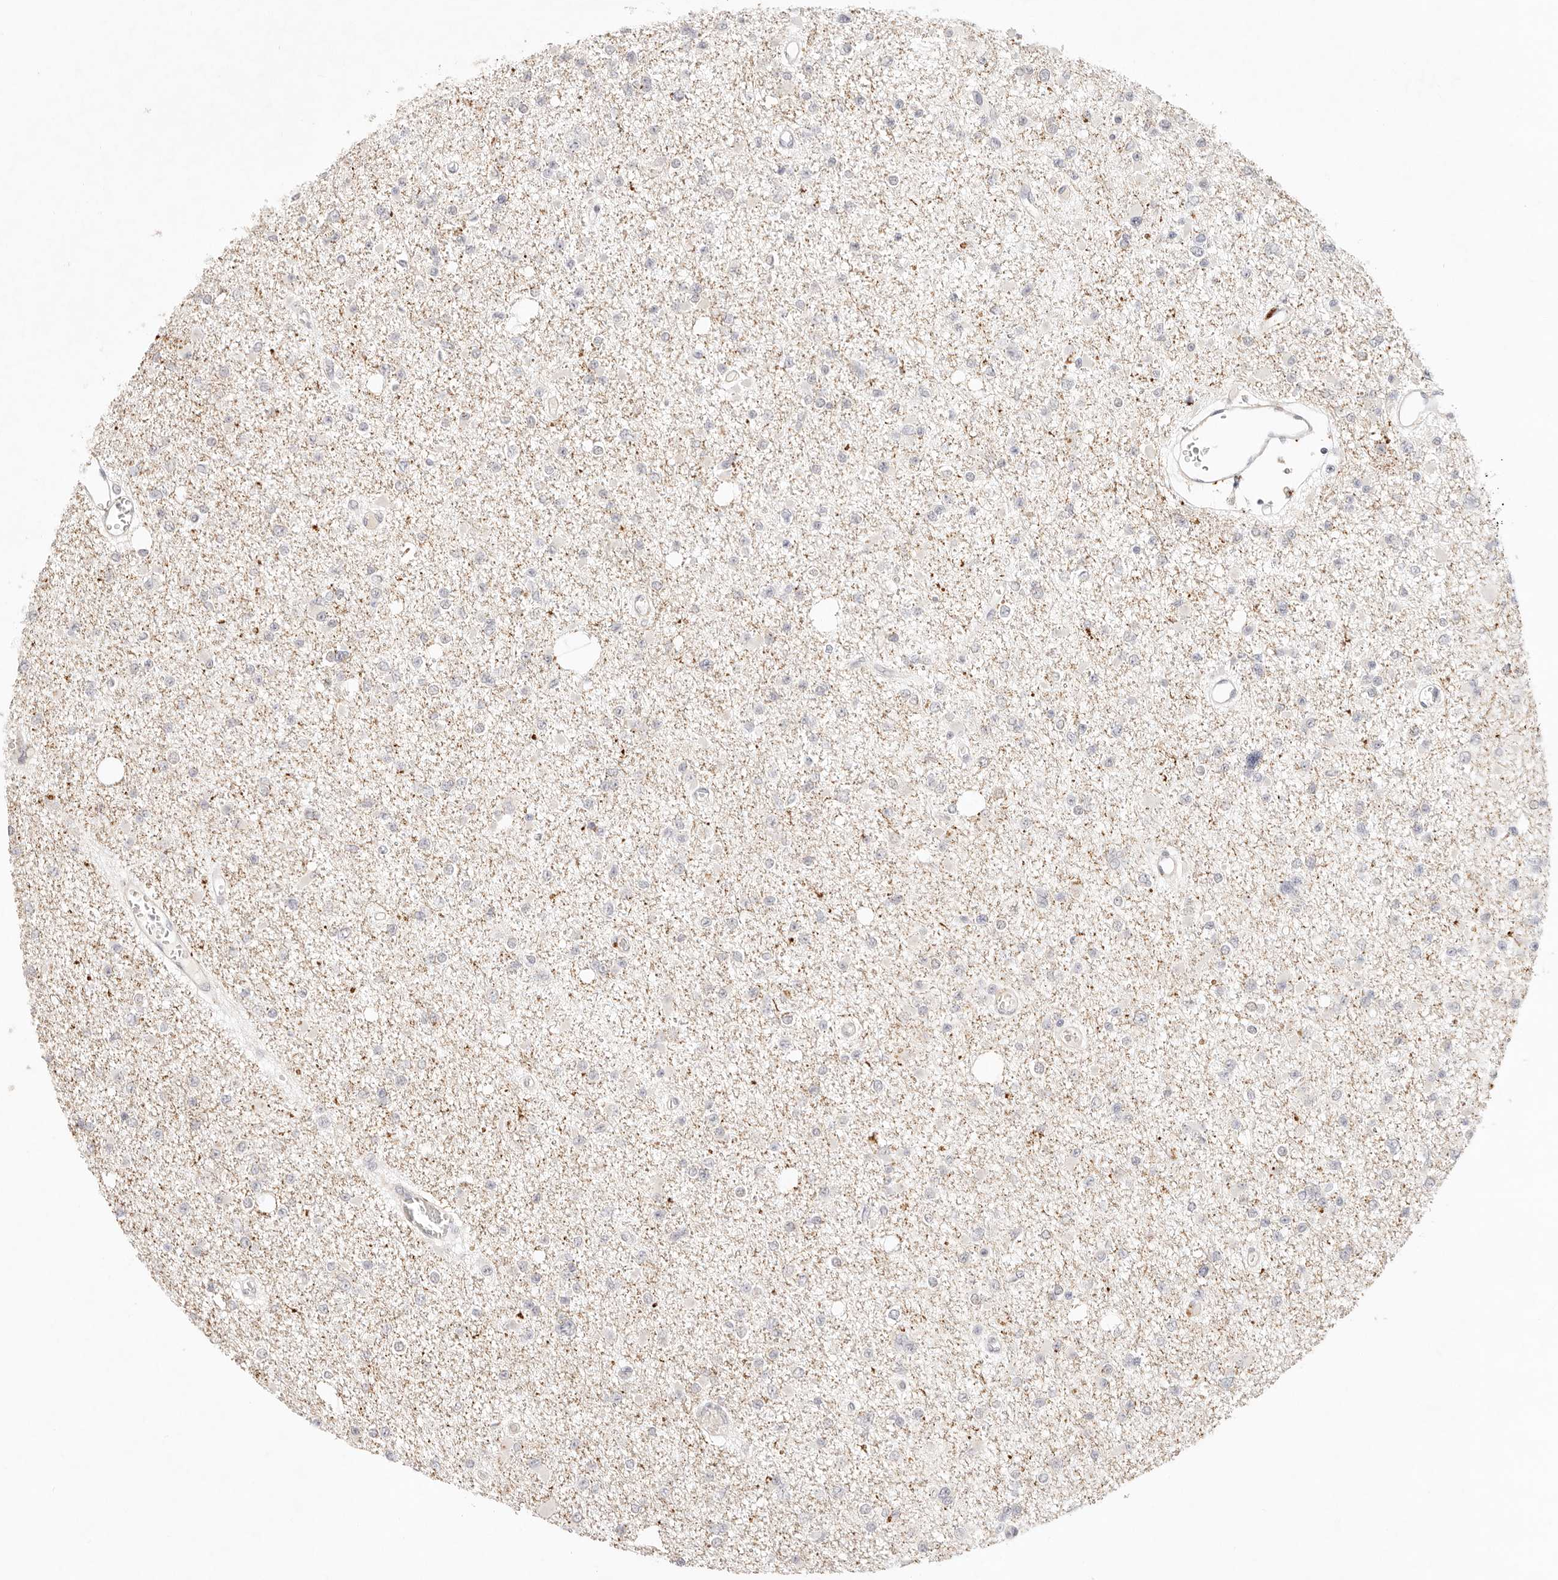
{"staining": {"intensity": "negative", "quantity": "none", "location": "none"}, "tissue": "glioma", "cell_type": "Tumor cells", "image_type": "cancer", "snomed": [{"axis": "morphology", "description": "Glioma, malignant, Low grade"}, {"axis": "topography", "description": "Brain"}], "caption": "This image is of glioma stained with immunohistochemistry to label a protein in brown with the nuclei are counter-stained blue. There is no expression in tumor cells.", "gene": "GPR156", "patient": {"sex": "female", "age": 22}}